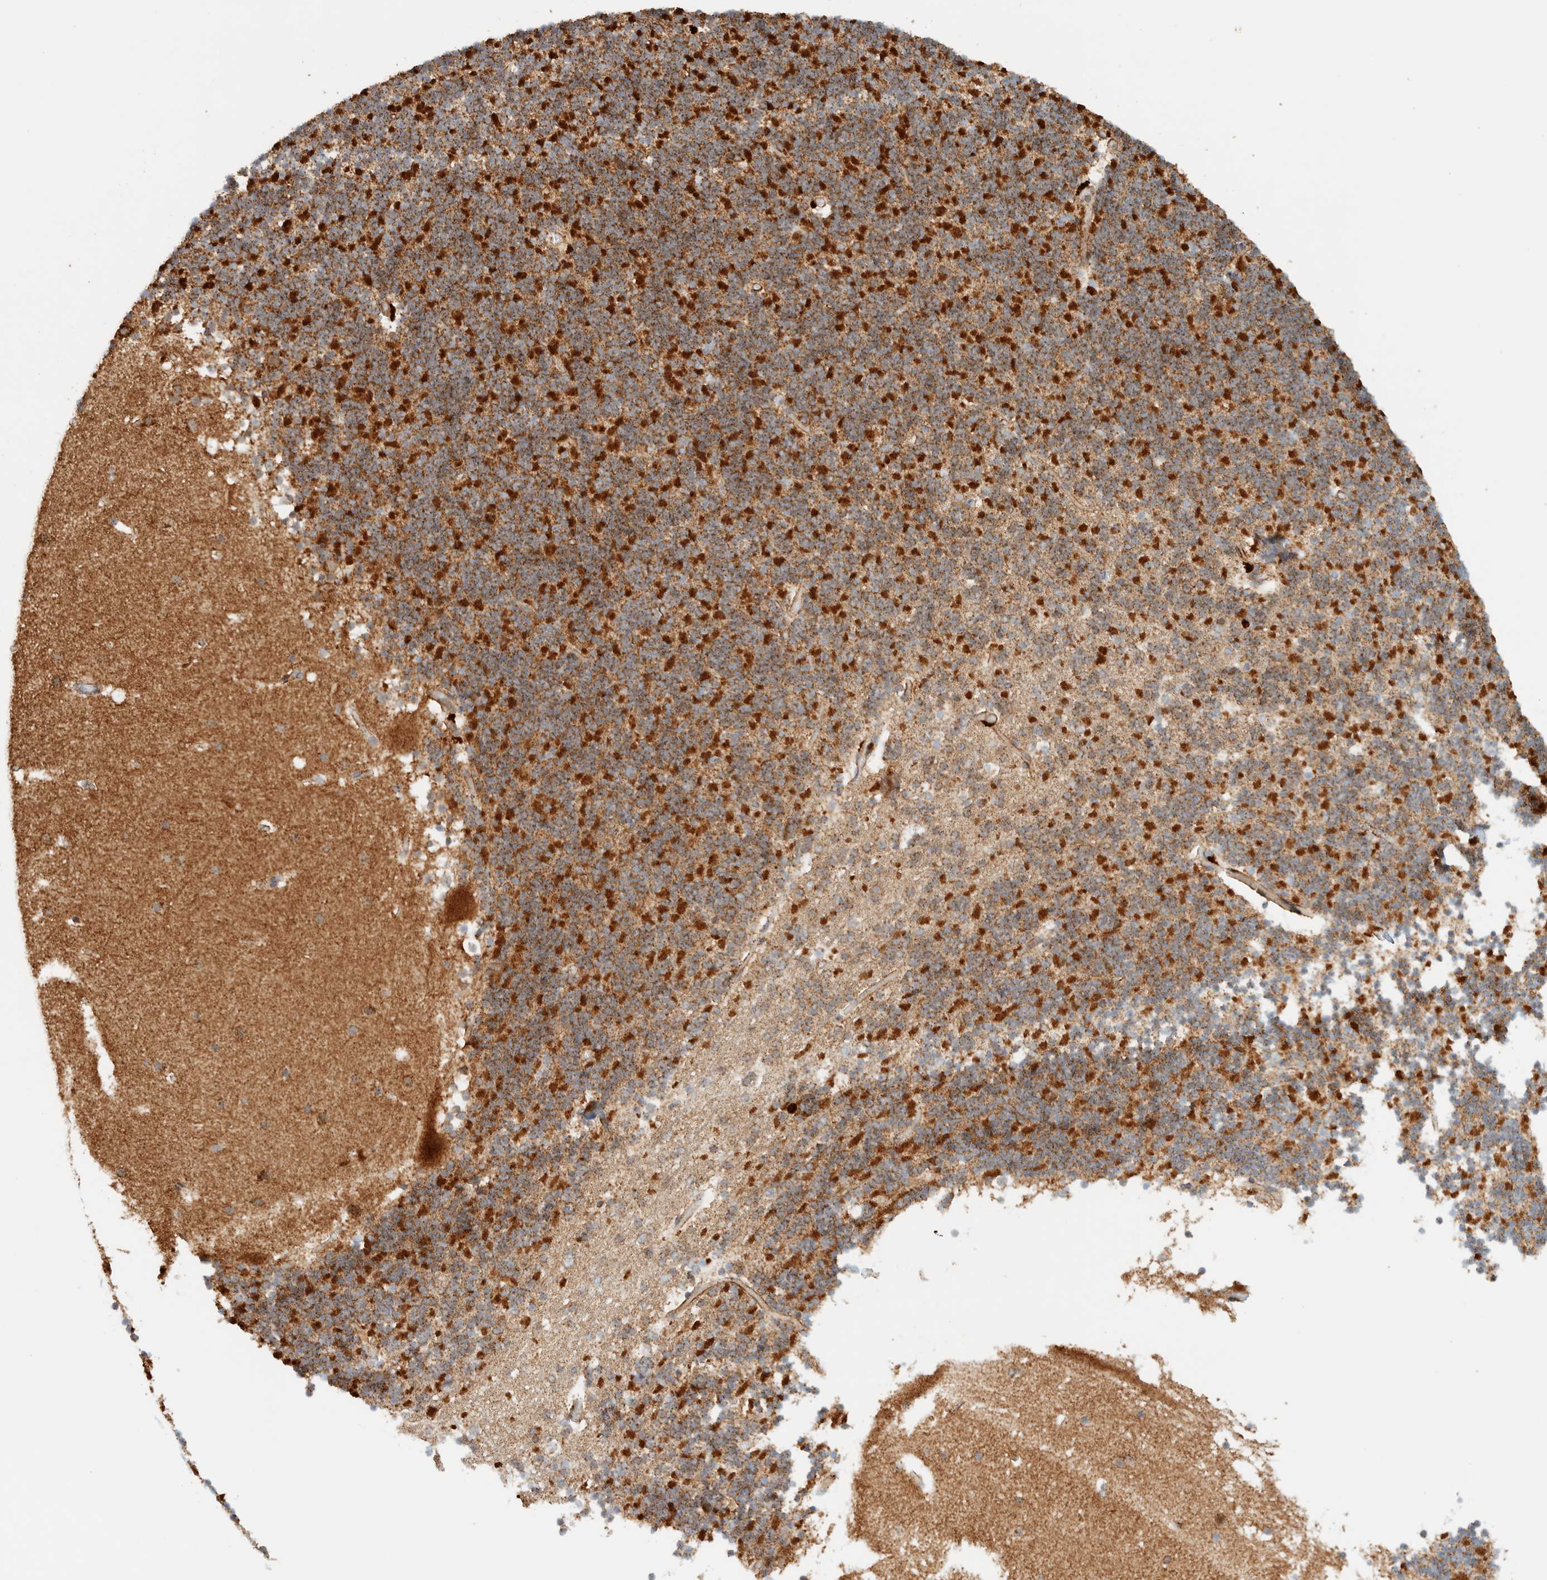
{"staining": {"intensity": "strong", "quantity": ">75%", "location": "cytoplasmic/membranous"}, "tissue": "cerebellum", "cell_type": "Cells in granular layer", "image_type": "normal", "snomed": [{"axis": "morphology", "description": "Normal tissue, NOS"}, {"axis": "topography", "description": "Cerebellum"}], "caption": "Strong cytoplasmic/membranous protein positivity is identified in approximately >75% of cells in granular layer in cerebellum. The staining is performed using DAB (3,3'-diaminobenzidine) brown chromogen to label protein expression. The nuclei are counter-stained blue using hematoxylin.", "gene": "KIFAP3", "patient": {"sex": "male", "age": 57}}